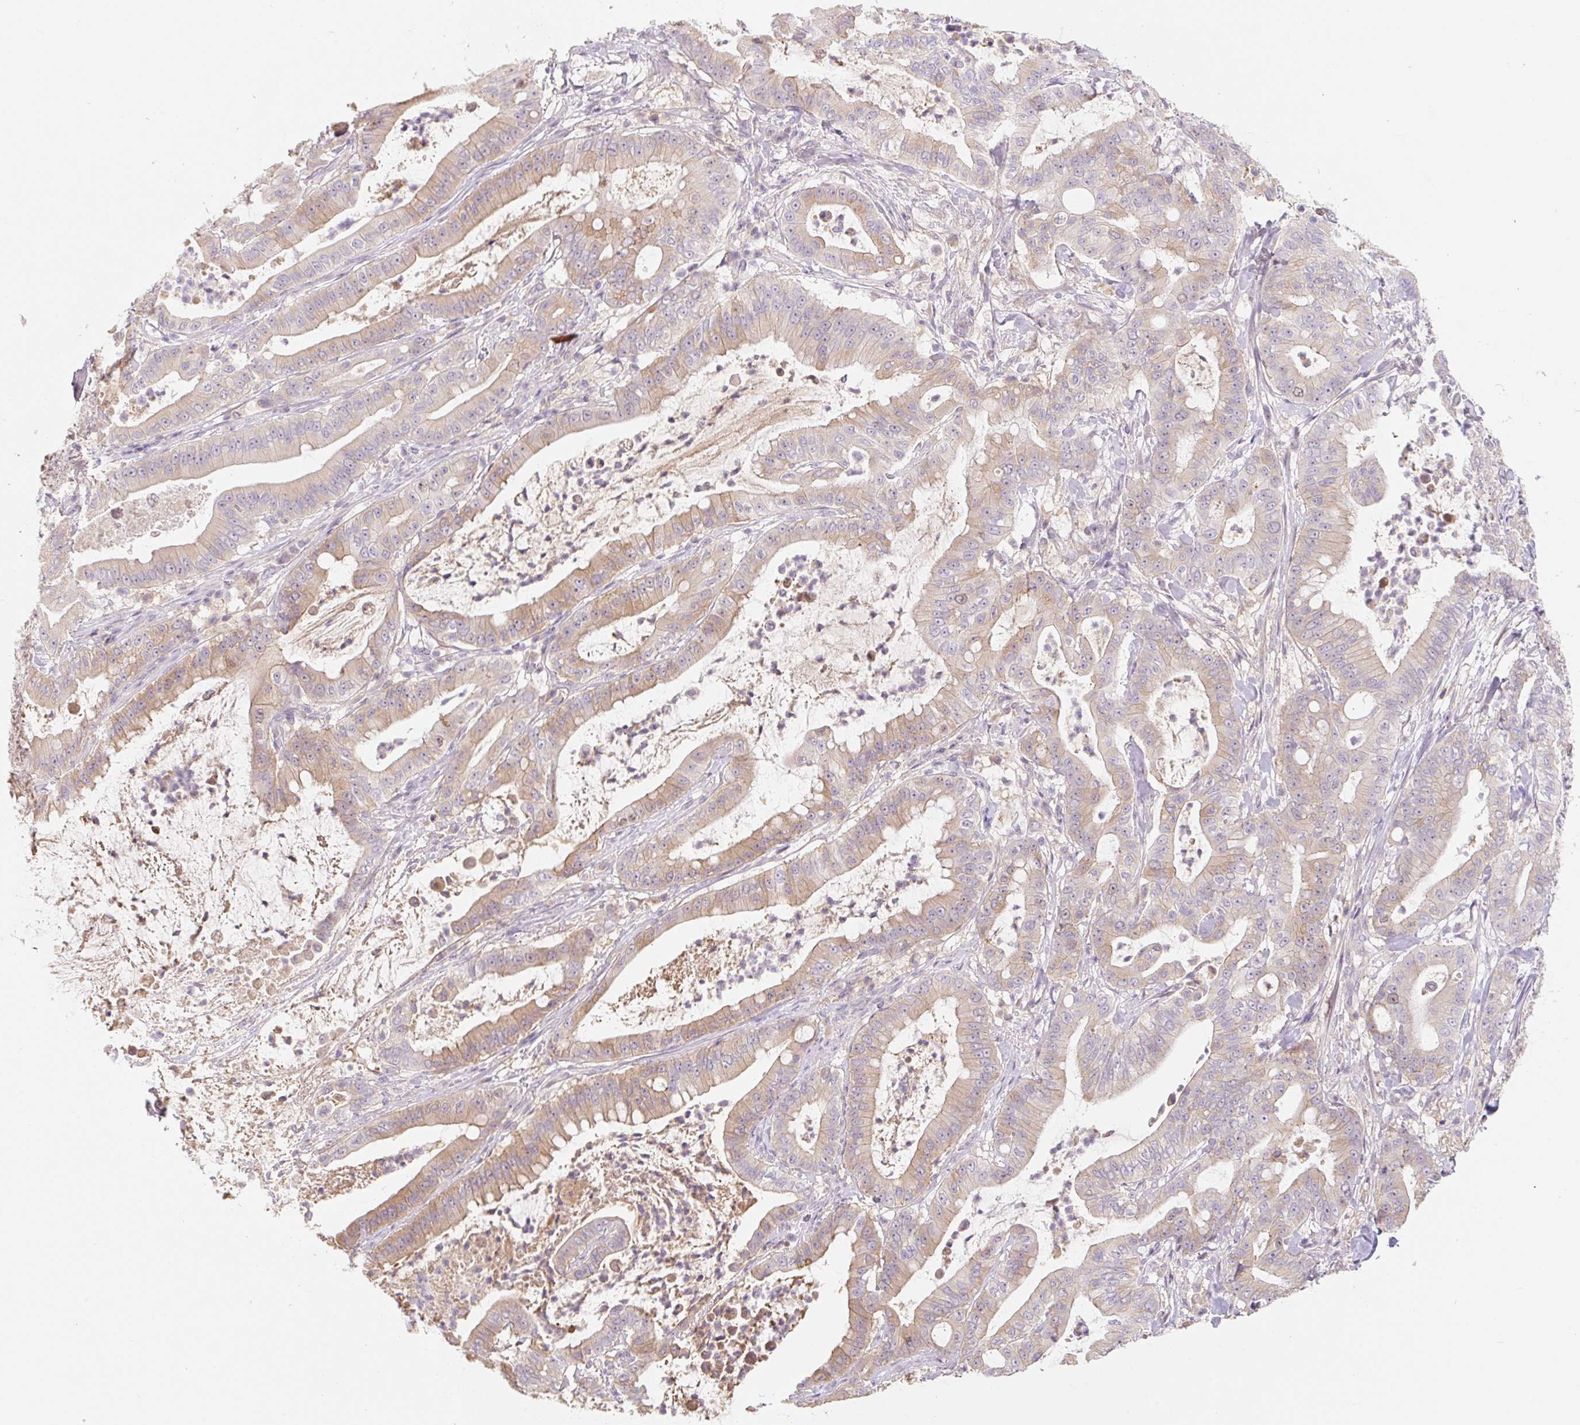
{"staining": {"intensity": "weak", "quantity": "<25%", "location": "cytoplasmic/membranous"}, "tissue": "pancreatic cancer", "cell_type": "Tumor cells", "image_type": "cancer", "snomed": [{"axis": "morphology", "description": "Adenocarcinoma, NOS"}, {"axis": "topography", "description": "Pancreas"}], "caption": "High magnification brightfield microscopy of pancreatic adenocarcinoma stained with DAB (brown) and counterstained with hematoxylin (blue): tumor cells show no significant expression.", "gene": "MIA2", "patient": {"sex": "male", "age": 71}}